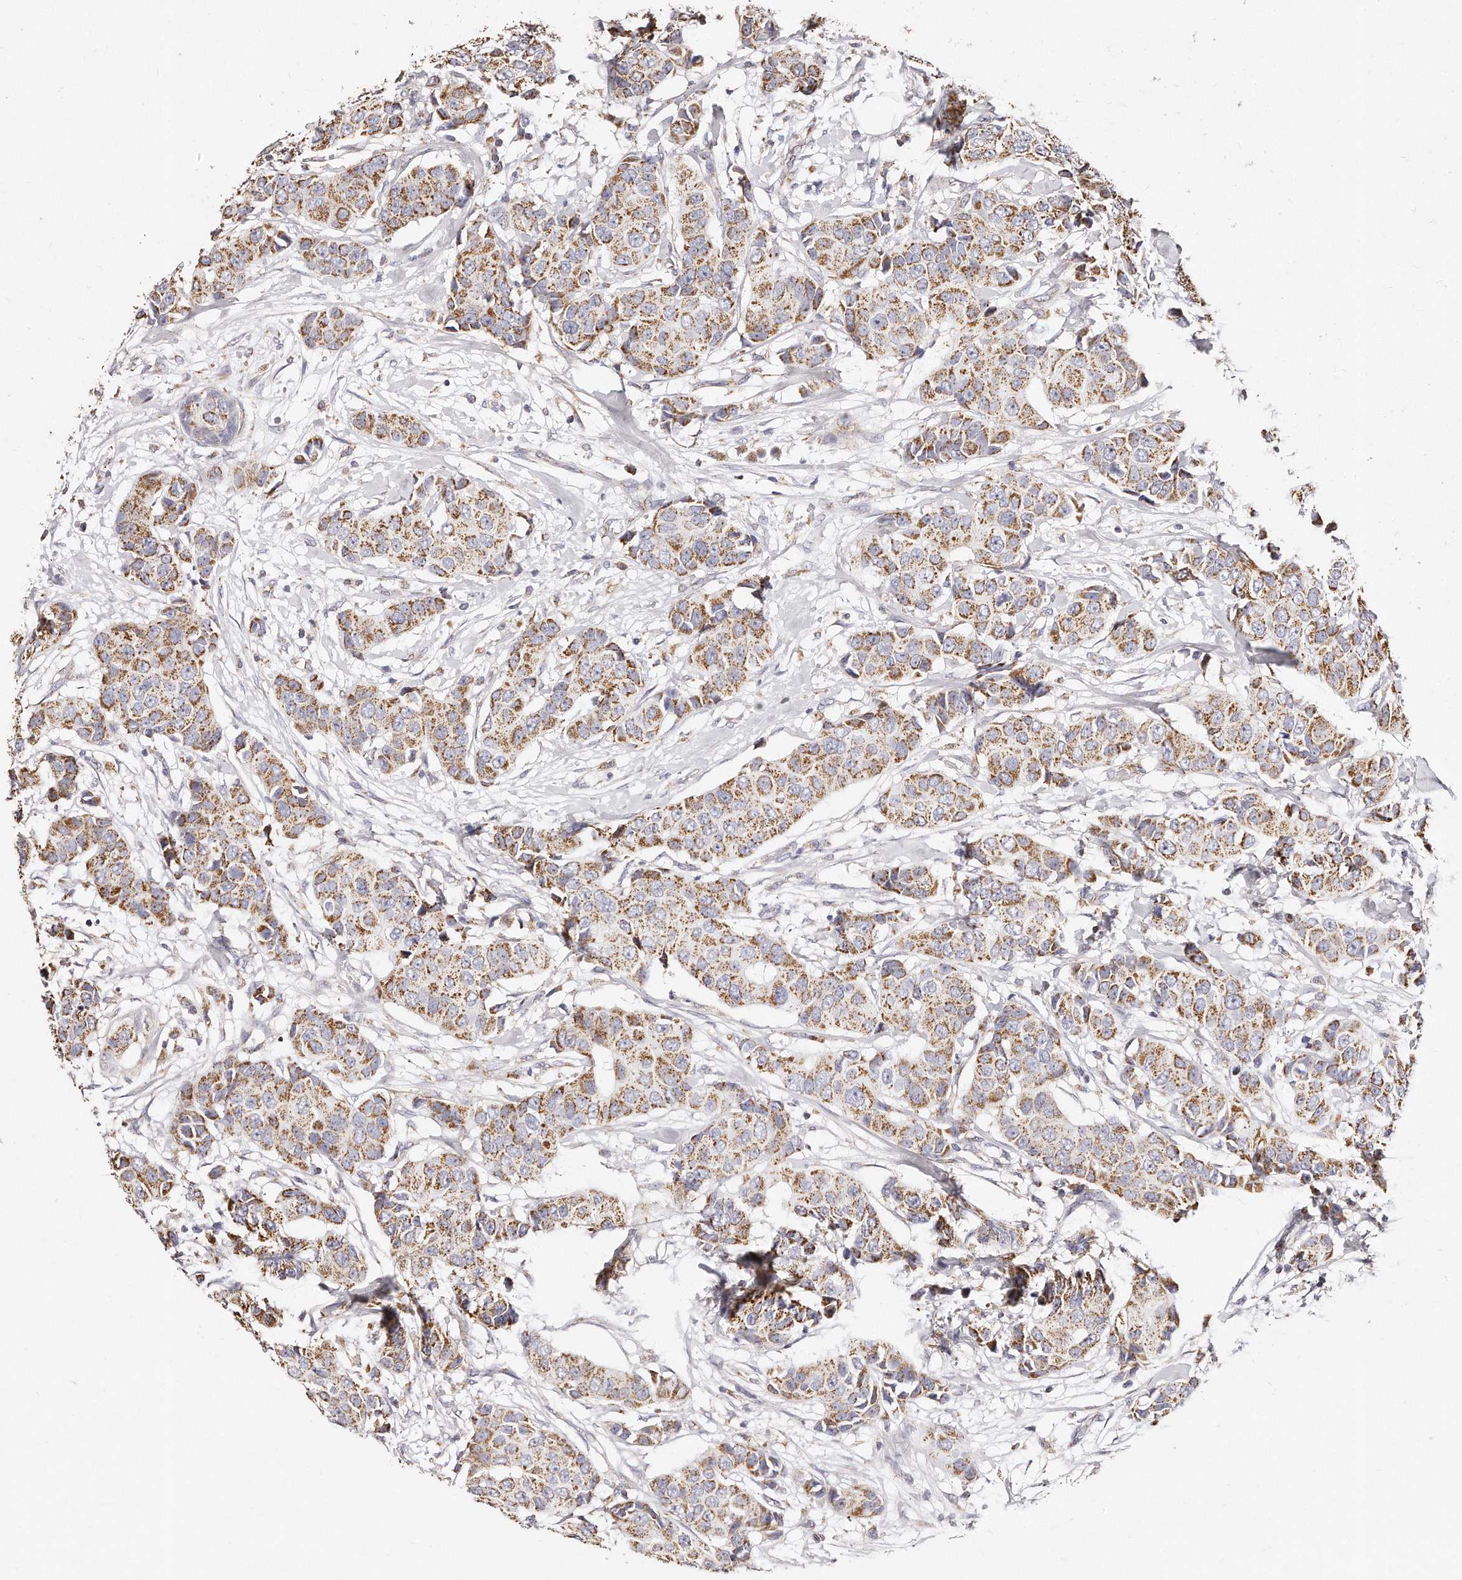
{"staining": {"intensity": "moderate", "quantity": ">75%", "location": "cytoplasmic/membranous"}, "tissue": "breast cancer", "cell_type": "Tumor cells", "image_type": "cancer", "snomed": [{"axis": "morphology", "description": "Normal tissue, NOS"}, {"axis": "morphology", "description": "Duct carcinoma"}, {"axis": "topography", "description": "Breast"}], "caption": "Tumor cells display medium levels of moderate cytoplasmic/membranous staining in approximately >75% of cells in human breast cancer (infiltrating ductal carcinoma).", "gene": "RTKN", "patient": {"sex": "female", "age": 39}}